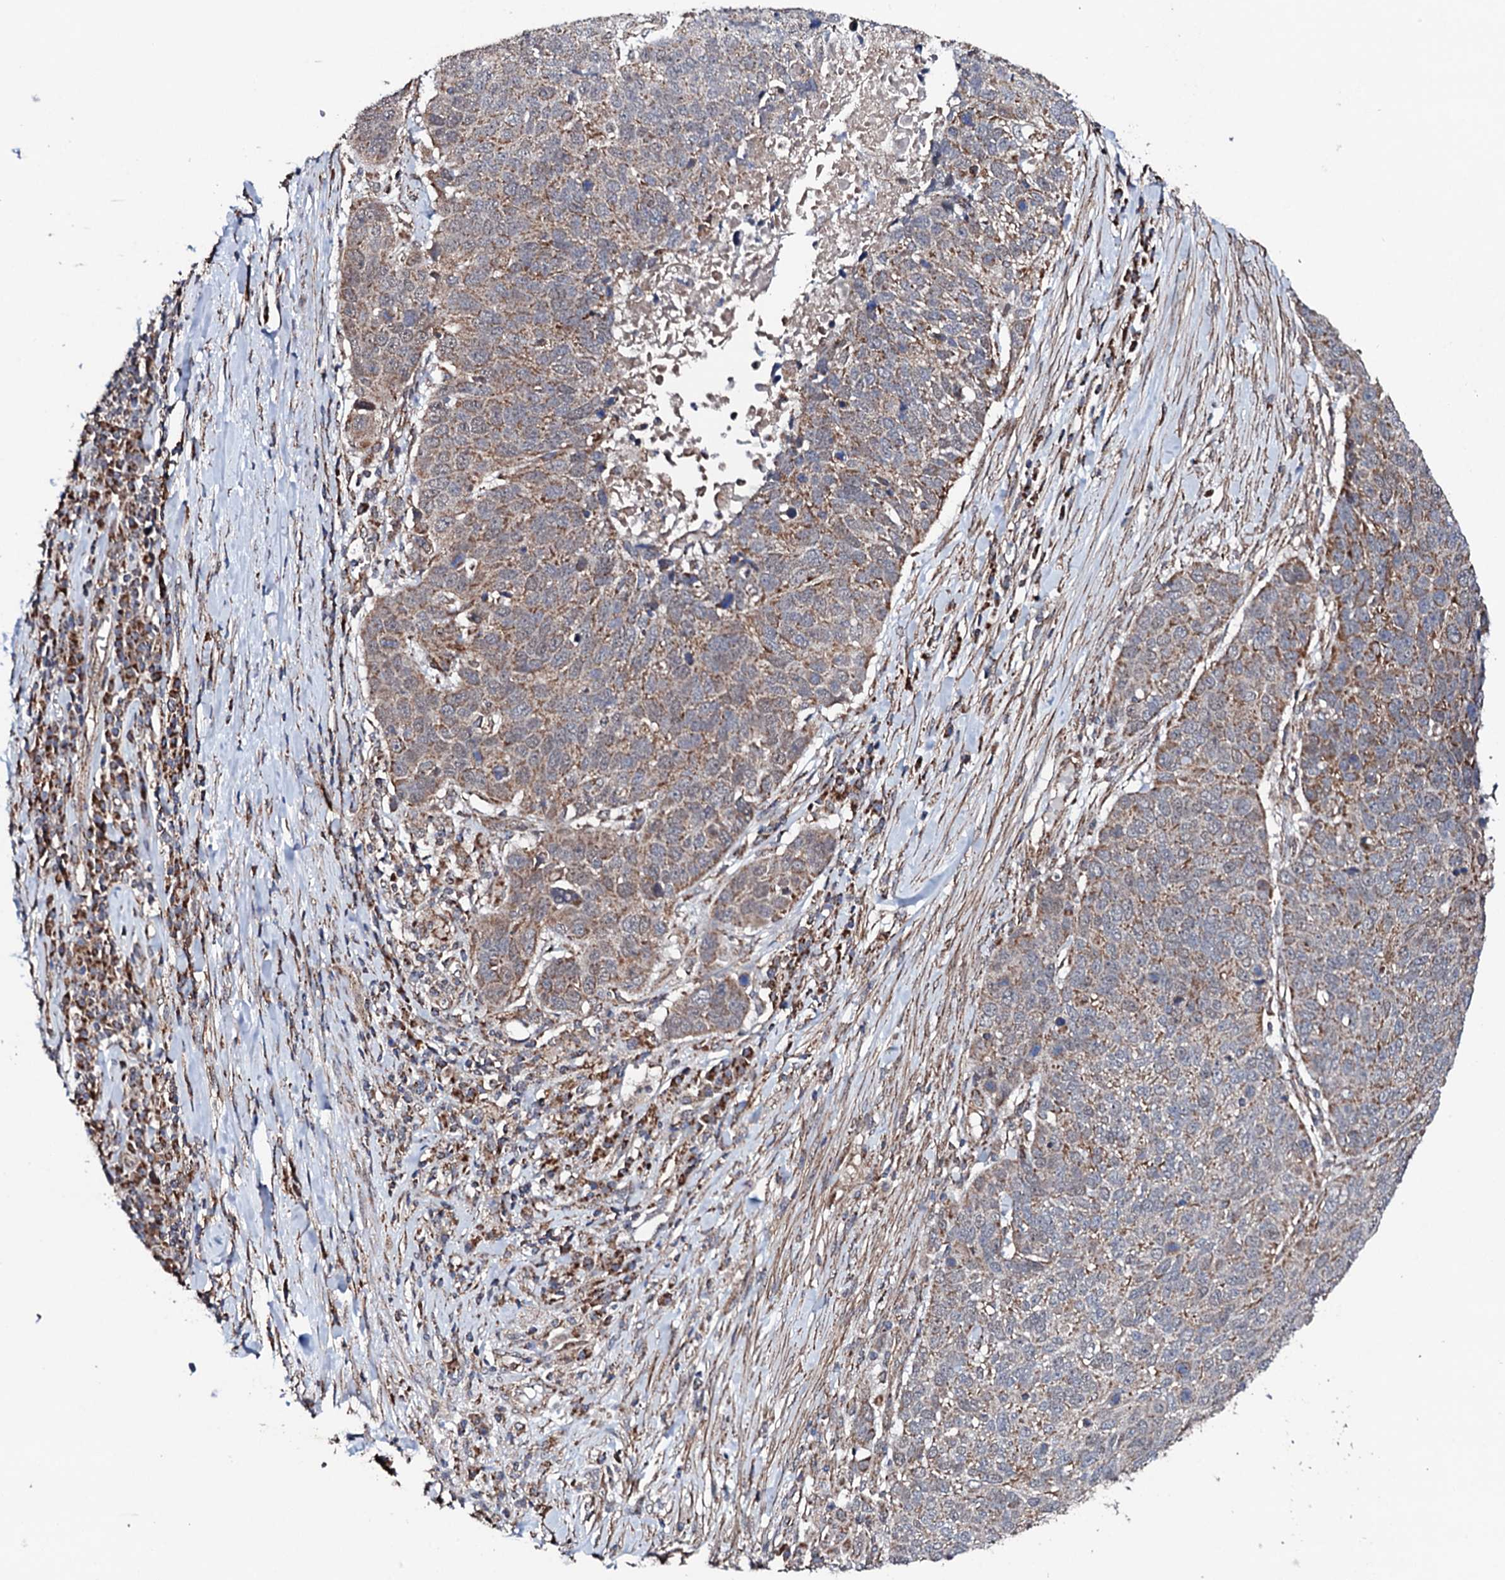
{"staining": {"intensity": "moderate", "quantity": ">75%", "location": "cytoplasmic/membranous"}, "tissue": "lung cancer", "cell_type": "Tumor cells", "image_type": "cancer", "snomed": [{"axis": "morphology", "description": "Normal tissue, NOS"}, {"axis": "morphology", "description": "Squamous cell carcinoma, NOS"}, {"axis": "topography", "description": "Lymph node"}, {"axis": "topography", "description": "Lung"}], "caption": "The micrograph reveals immunohistochemical staining of lung cancer. There is moderate cytoplasmic/membranous positivity is identified in about >75% of tumor cells. Nuclei are stained in blue.", "gene": "MTIF3", "patient": {"sex": "male", "age": 66}}